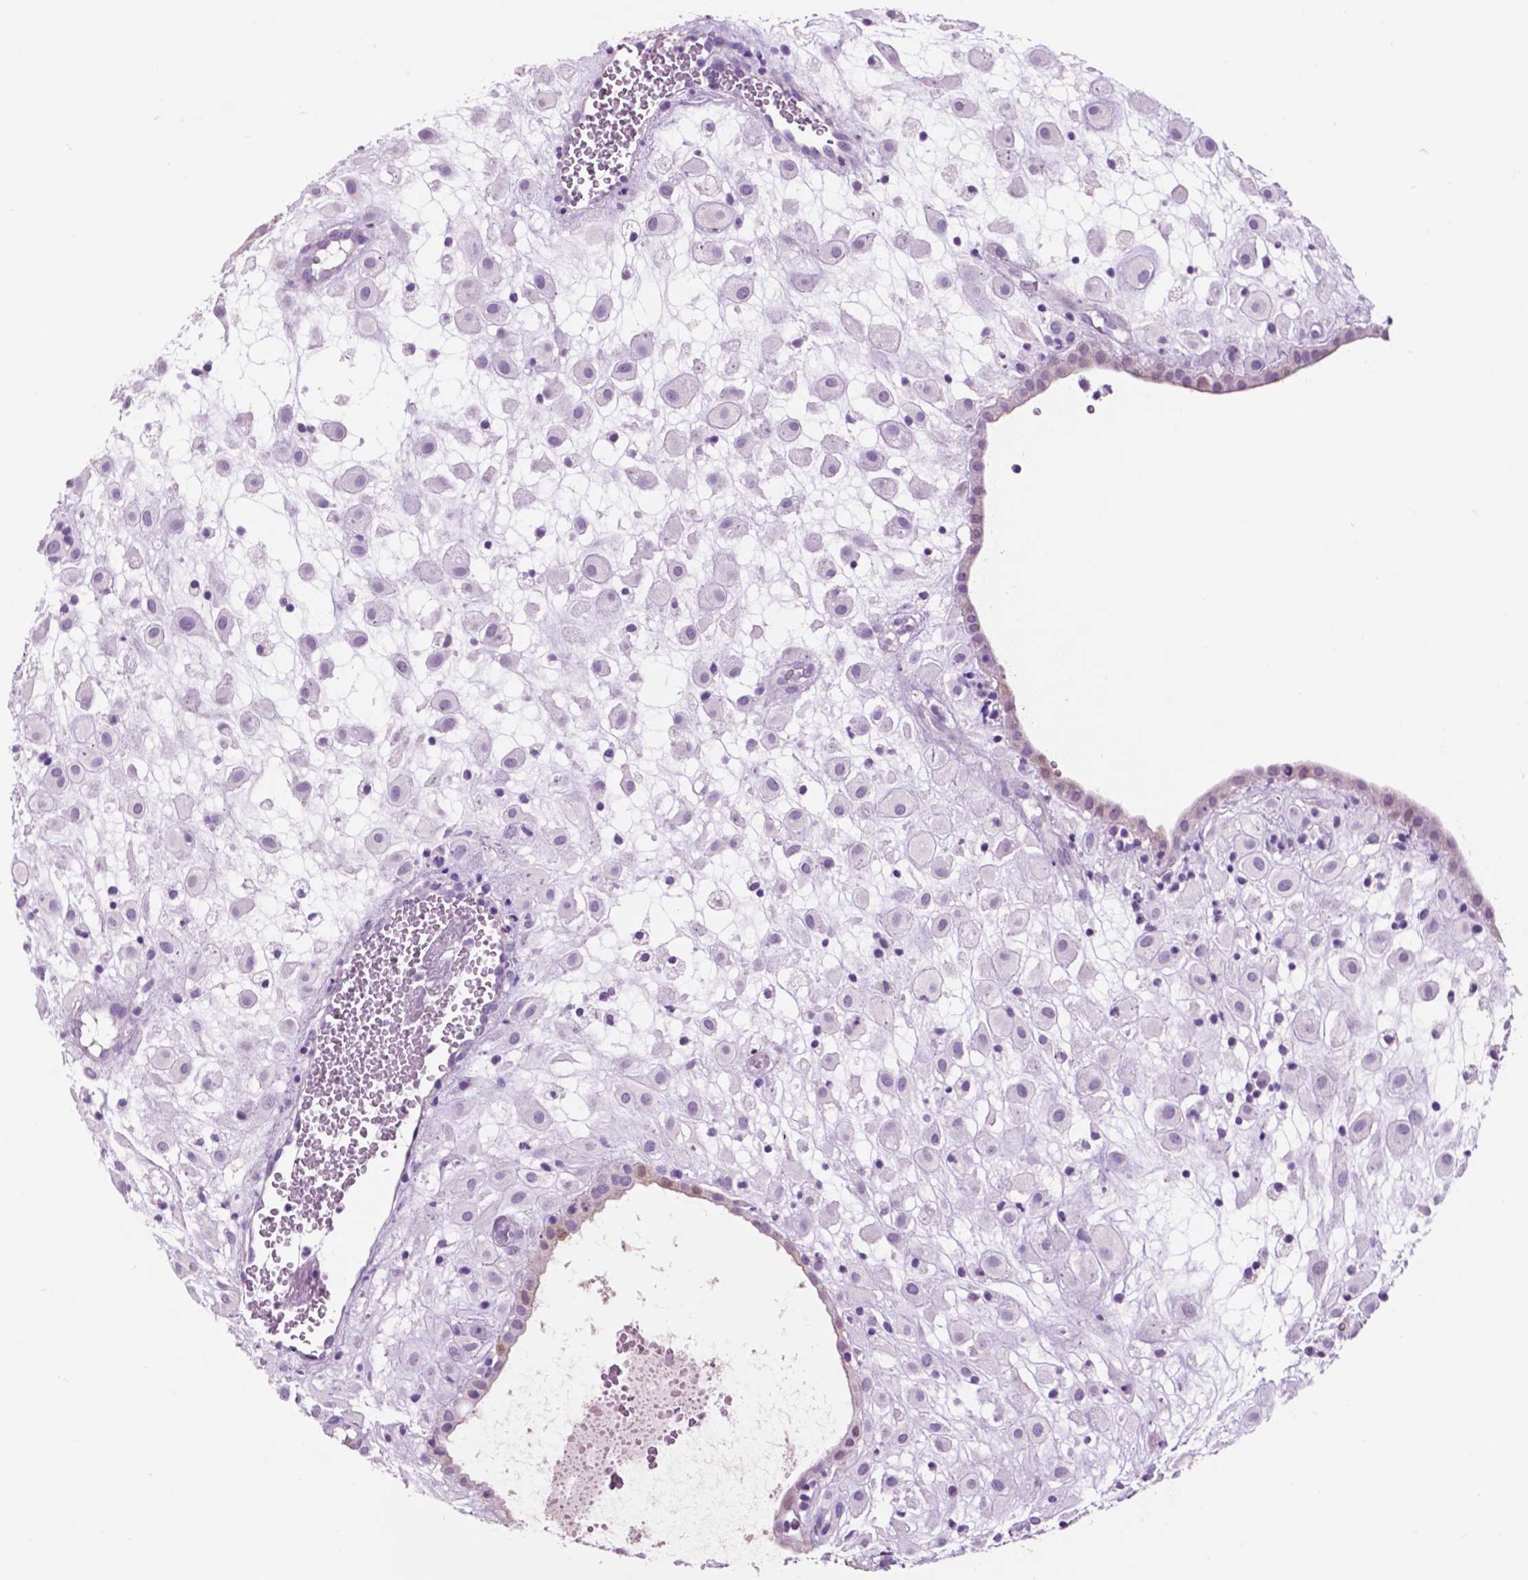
{"staining": {"intensity": "negative", "quantity": "none", "location": "none"}, "tissue": "placenta", "cell_type": "Decidual cells", "image_type": "normal", "snomed": [{"axis": "morphology", "description": "Normal tissue, NOS"}, {"axis": "topography", "description": "Placenta"}], "caption": "Immunohistochemistry (IHC) of unremarkable placenta demonstrates no staining in decidual cells.", "gene": "IDO1", "patient": {"sex": "female", "age": 24}}